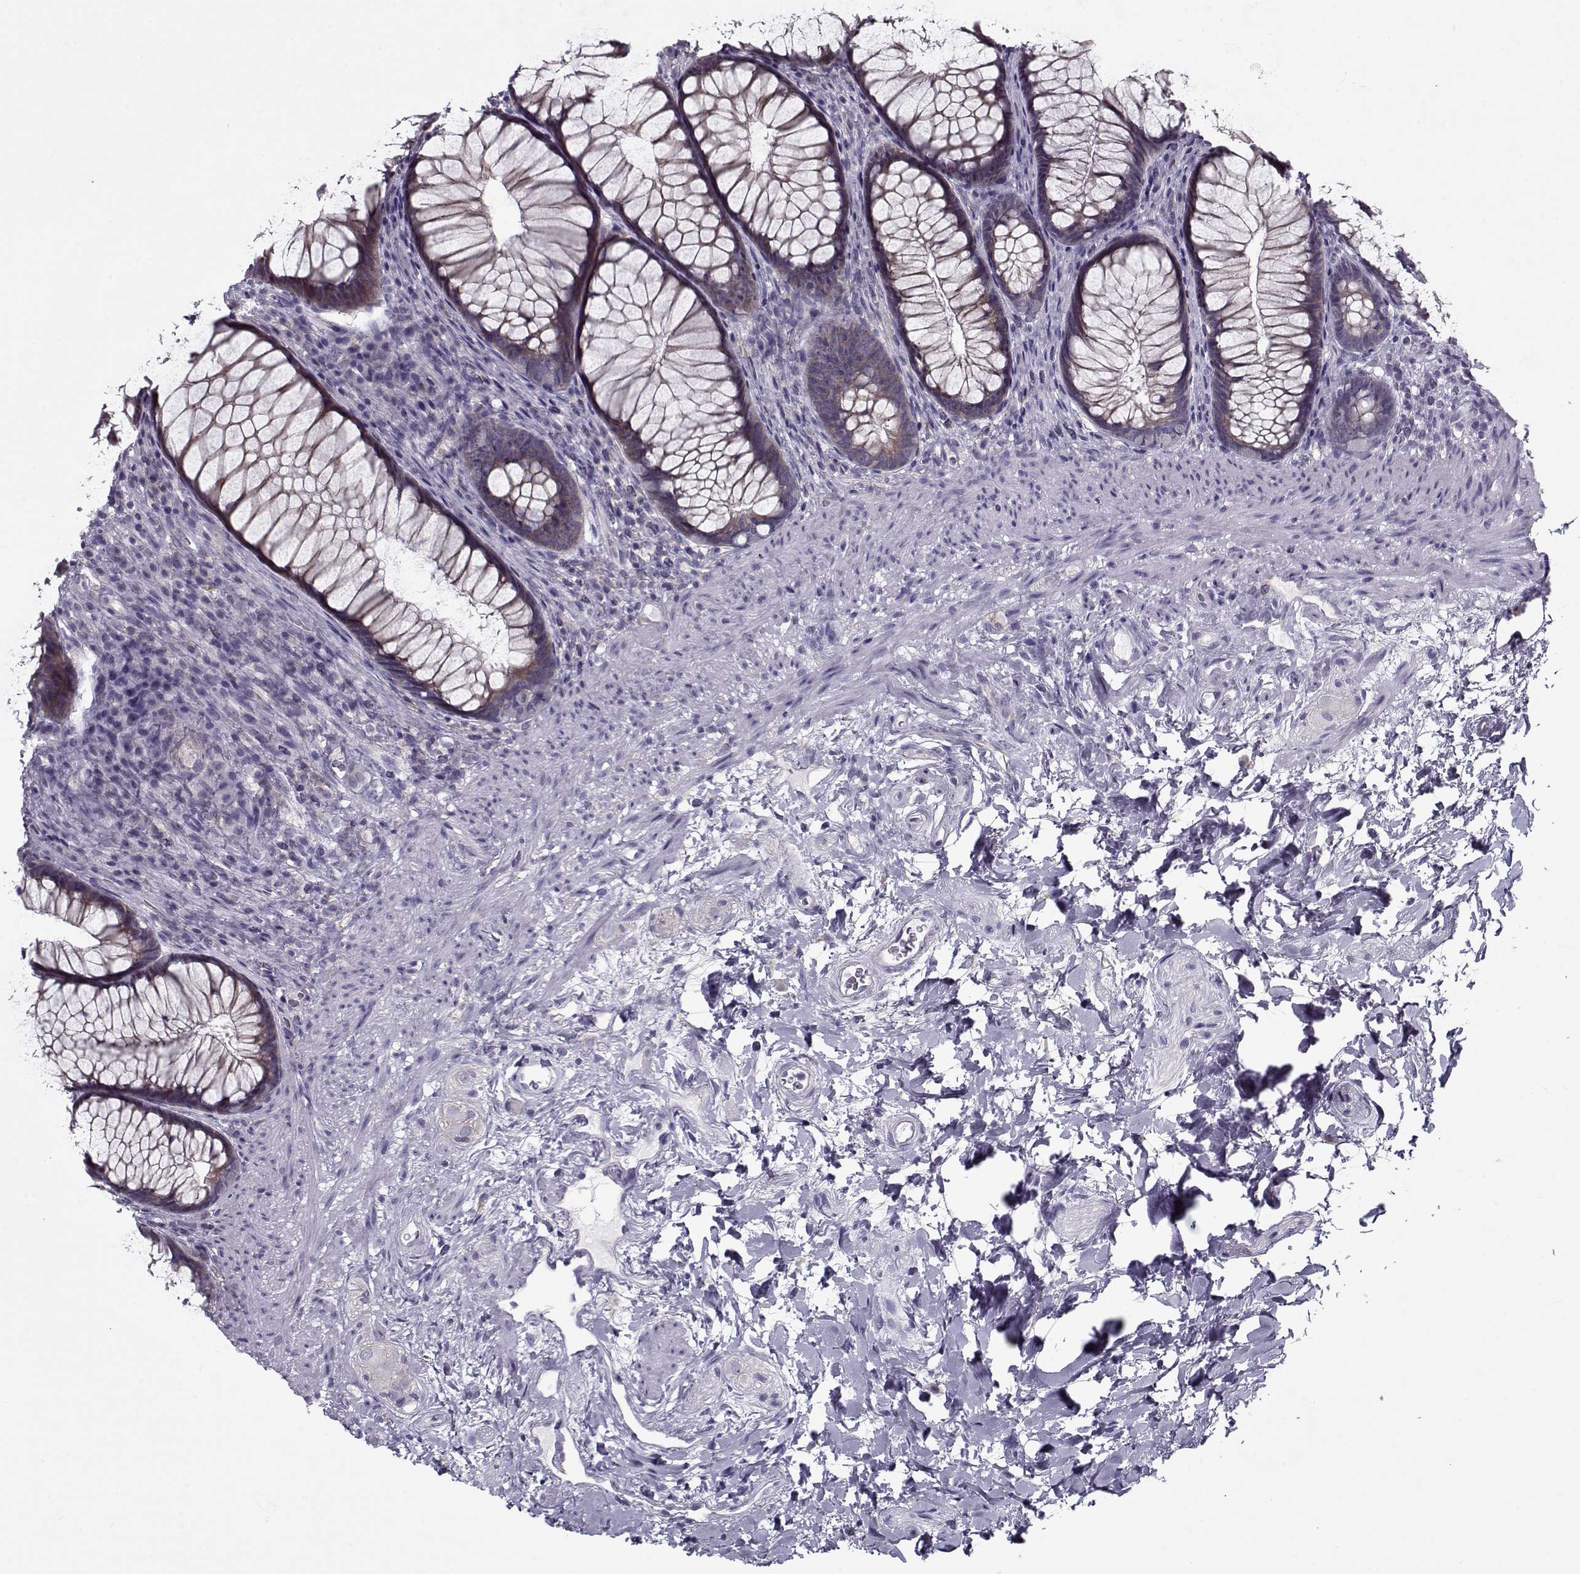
{"staining": {"intensity": "weak", "quantity": ">75%", "location": "cytoplasmic/membranous"}, "tissue": "rectum", "cell_type": "Glandular cells", "image_type": "normal", "snomed": [{"axis": "morphology", "description": "Normal tissue, NOS"}, {"axis": "topography", "description": "Smooth muscle"}, {"axis": "topography", "description": "Rectum"}], "caption": "Immunohistochemistry micrograph of unremarkable human rectum stained for a protein (brown), which displays low levels of weak cytoplasmic/membranous expression in about >75% of glandular cells.", "gene": "PP2D1", "patient": {"sex": "male", "age": 53}}